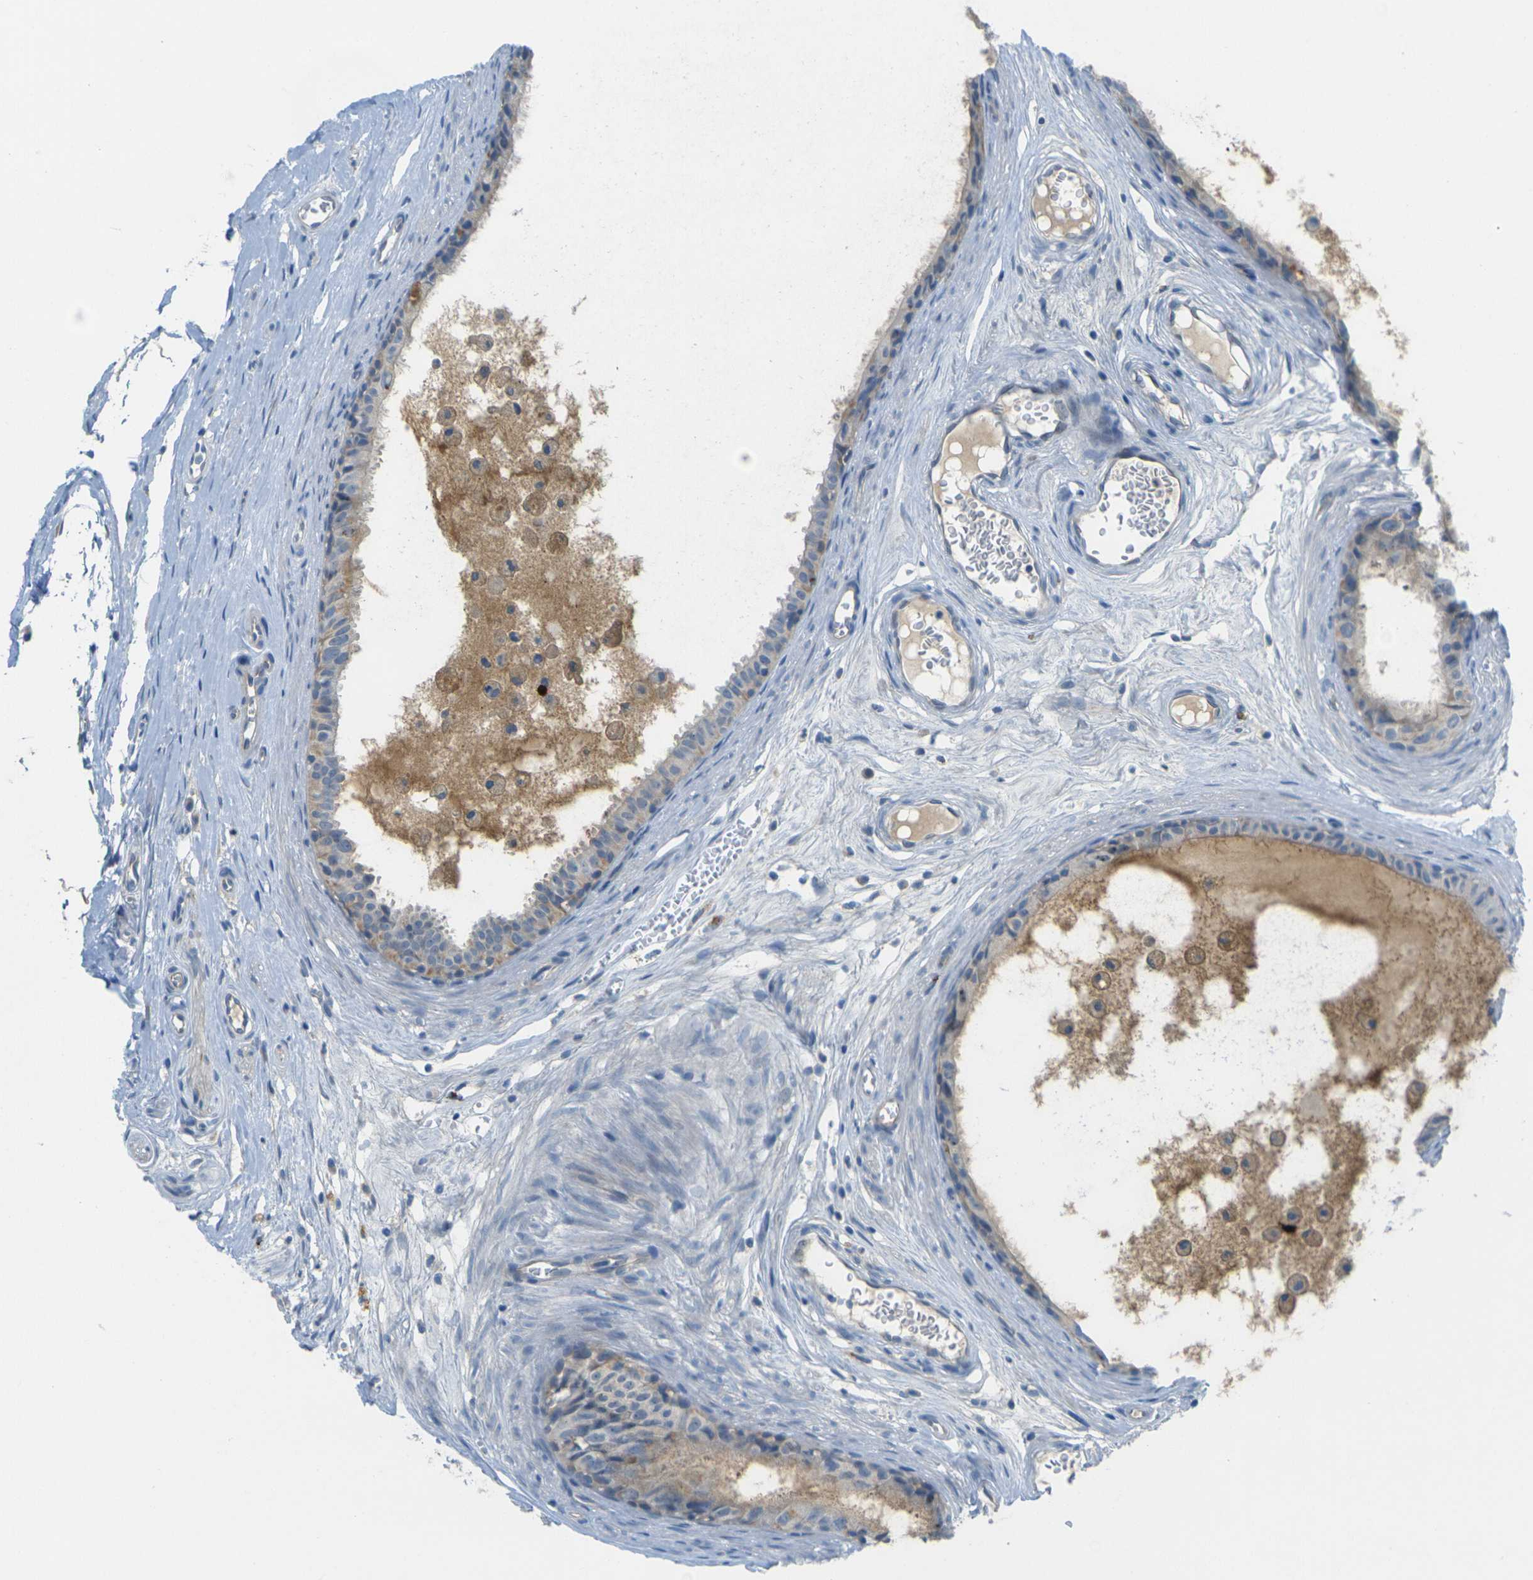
{"staining": {"intensity": "moderate", "quantity": "<25%", "location": "cytoplasmic/membranous"}, "tissue": "epididymis", "cell_type": "Glandular cells", "image_type": "normal", "snomed": [{"axis": "morphology", "description": "Normal tissue, NOS"}, {"axis": "morphology", "description": "Inflammation, NOS"}, {"axis": "topography", "description": "Epididymis"}], "caption": "Immunohistochemistry of unremarkable epididymis shows low levels of moderate cytoplasmic/membranous staining in about <25% of glandular cells.", "gene": "CYP2C8", "patient": {"sex": "male", "age": 85}}